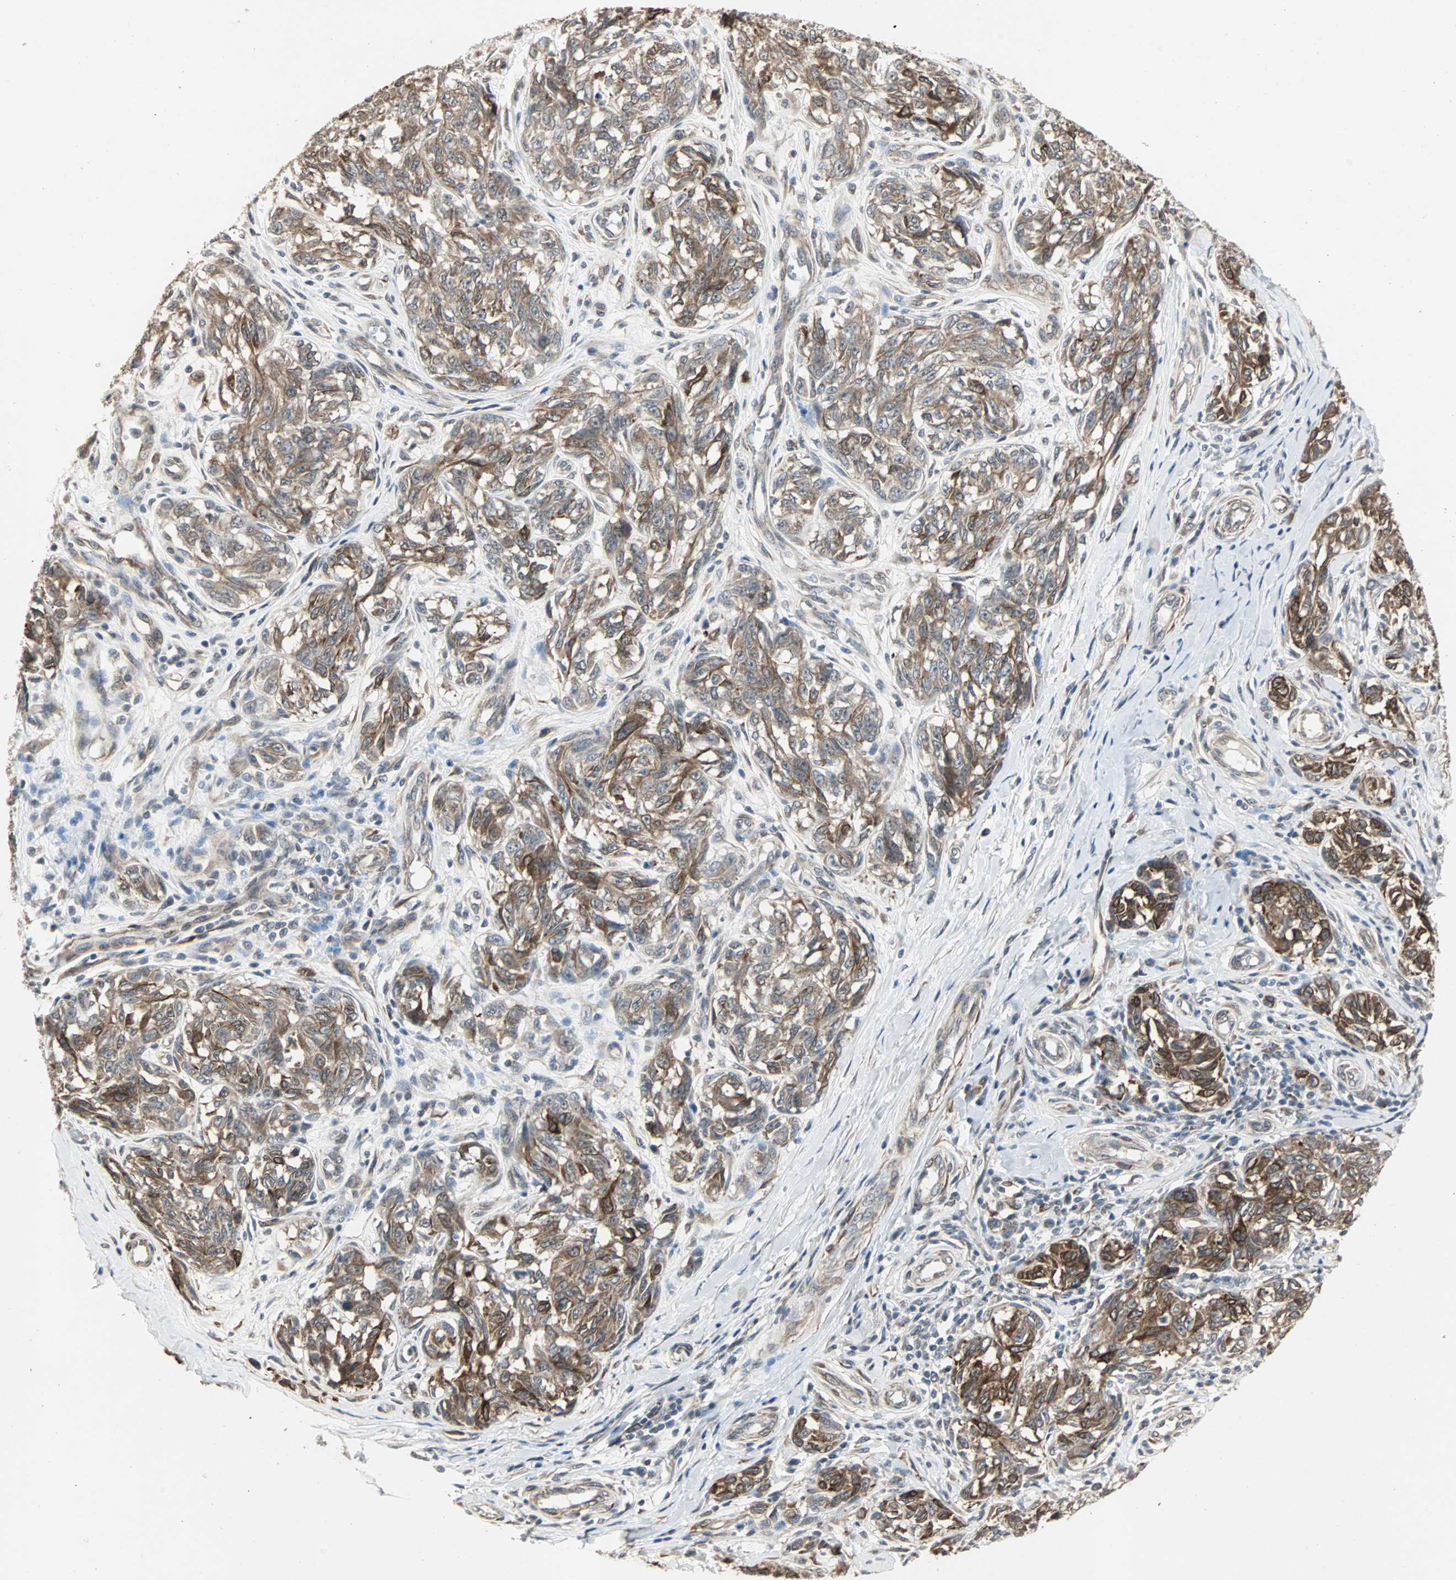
{"staining": {"intensity": "moderate", "quantity": ">75%", "location": "cytoplasmic/membranous"}, "tissue": "melanoma", "cell_type": "Tumor cells", "image_type": "cancer", "snomed": [{"axis": "morphology", "description": "Malignant melanoma, NOS"}, {"axis": "topography", "description": "Skin"}], "caption": "Immunohistochemical staining of malignant melanoma demonstrates medium levels of moderate cytoplasmic/membranous expression in about >75% of tumor cells. The protein of interest is stained brown, and the nuclei are stained in blue (DAB IHC with brightfield microscopy, high magnification).", "gene": "TRPV4", "patient": {"sex": "female", "age": 64}}